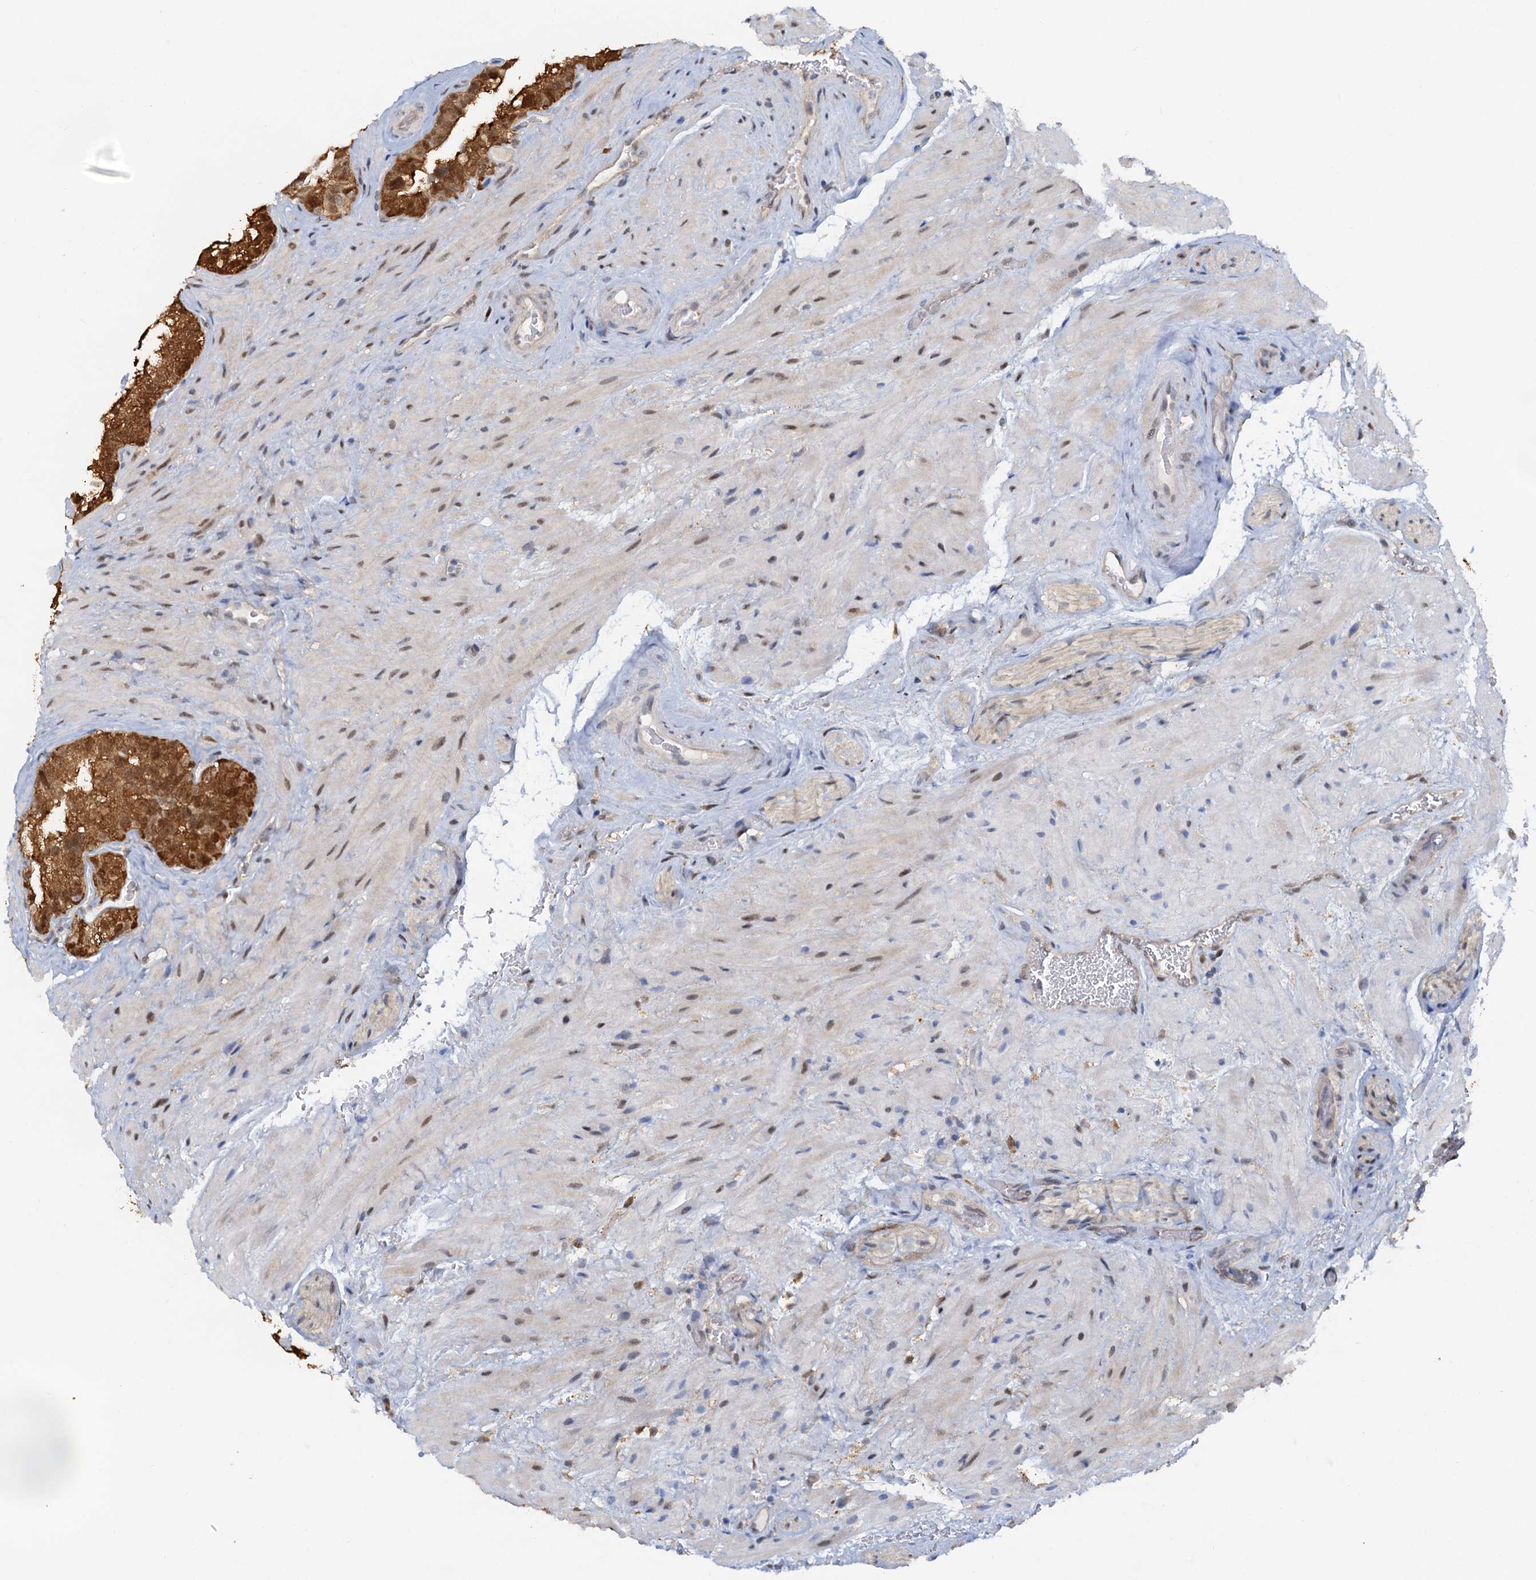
{"staining": {"intensity": "moderate", "quantity": ">75%", "location": "cytoplasmic/membranous,nuclear"}, "tissue": "seminal vesicle", "cell_type": "Glandular cells", "image_type": "normal", "snomed": [{"axis": "morphology", "description": "Normal tissue, NOS"}, {"axis": "topography", "description": "Seminal veicle"}, {"axis": "topography", "description": "Peripheral nerve tissue"}], "caption": "Benign seminal vesicle demonstrates moderate cytoplasmic/membranous,nuclear staining in about >75% of glandular cells, visualized by immunohistochemistry.", "gene": "SPINDOC", "patient": {"sex": "male", "age": 67}}